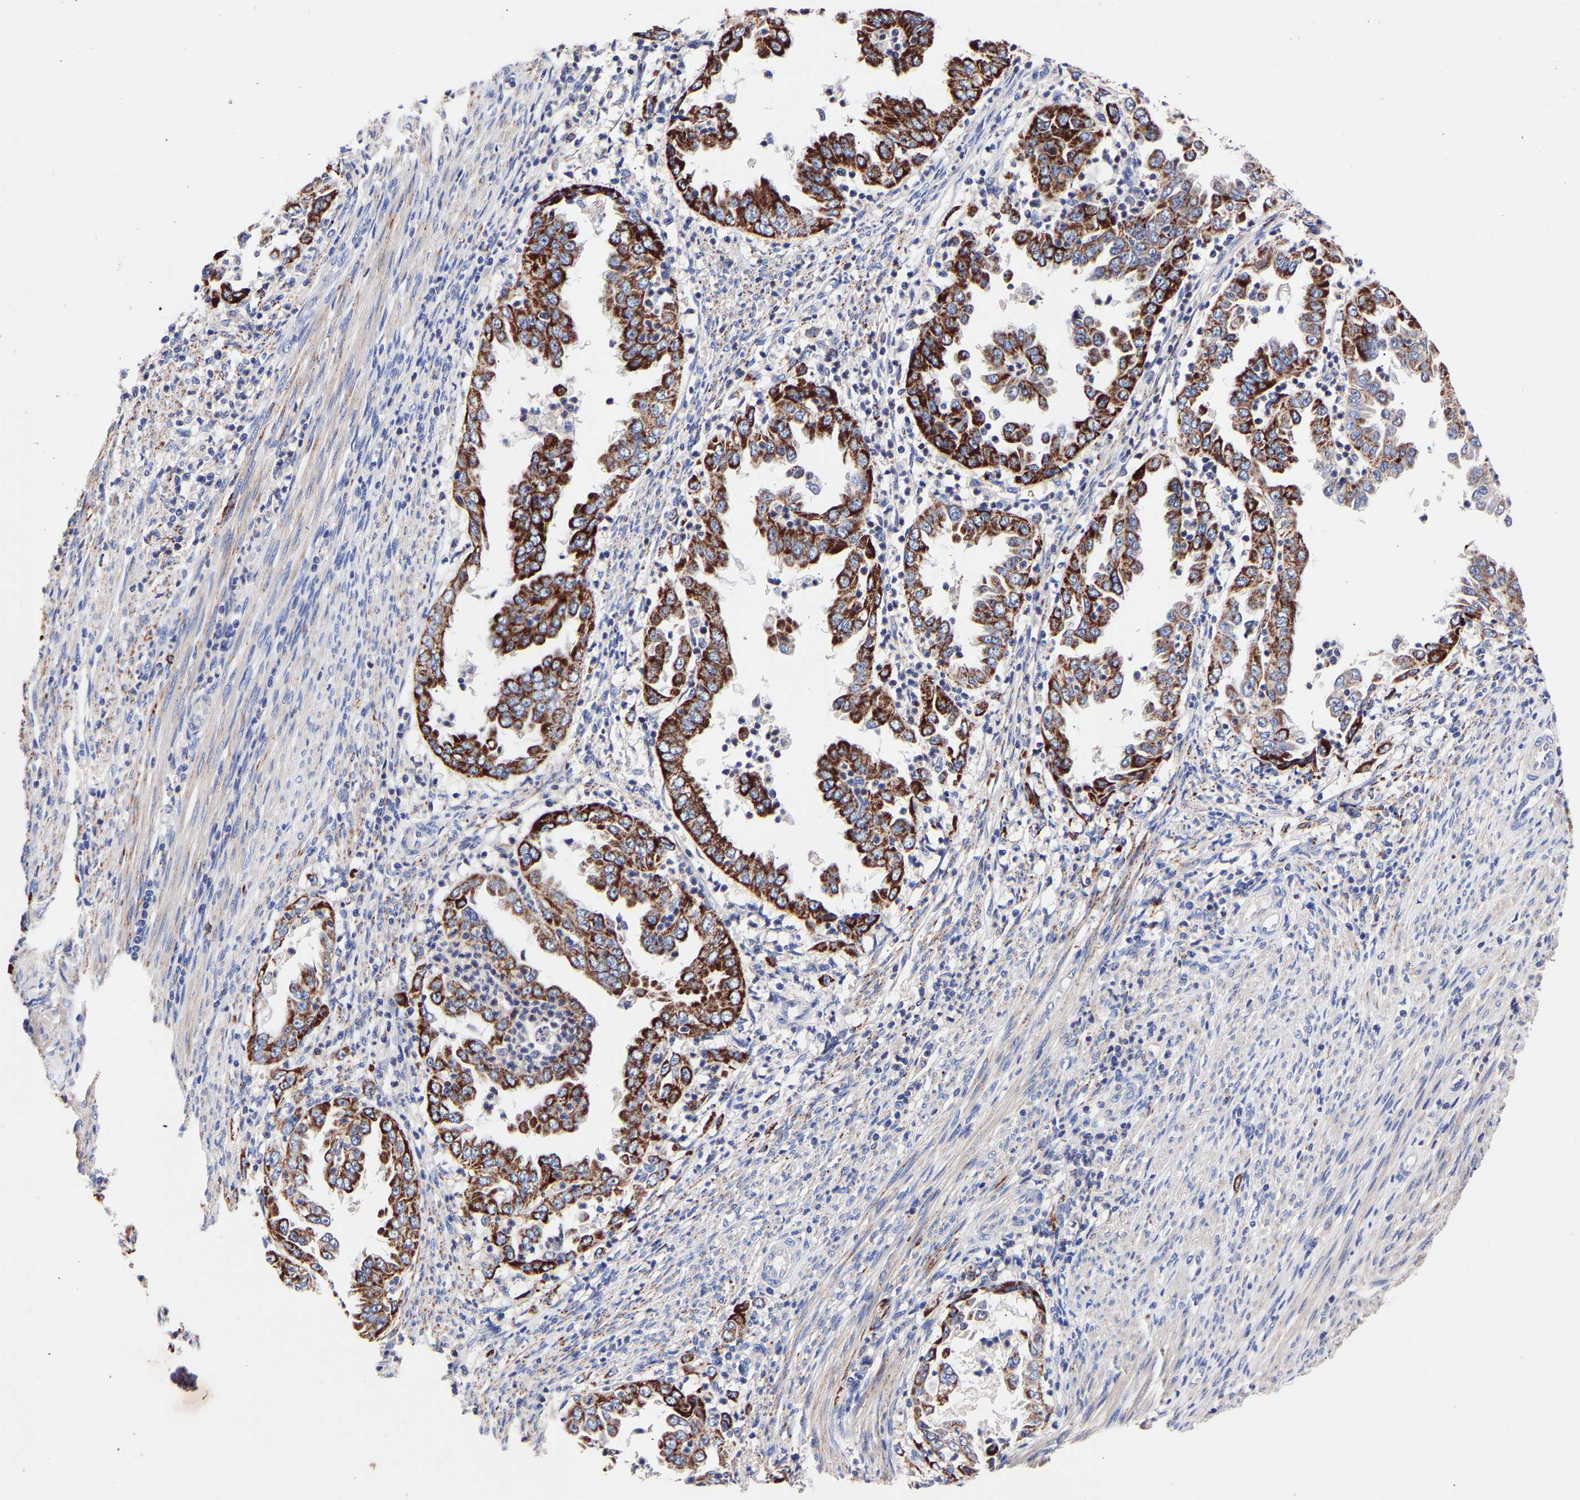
{"staining": {"intensity": "strong", "quantity": ">75%", "location": "cytoplasmic/membranous"}, "tissue": "endometrial cancer", "cell_type": "Tumor cells", "image_type": "cancer", "snomed": [{"axis": "morphology", "description": "Adenocarcinoma, NOS"}, {"axis": "topography", "description": "Endometrium"}], "caption": "Adenocarcinoma (endometrial) stained with DAB immunohistochemistry reveals high levels of strong cytoplasmic/membranous positivity in about >75% of tumor cells.", "gene": "SEM1", "patient": {"sex": "female", "age": 85}}